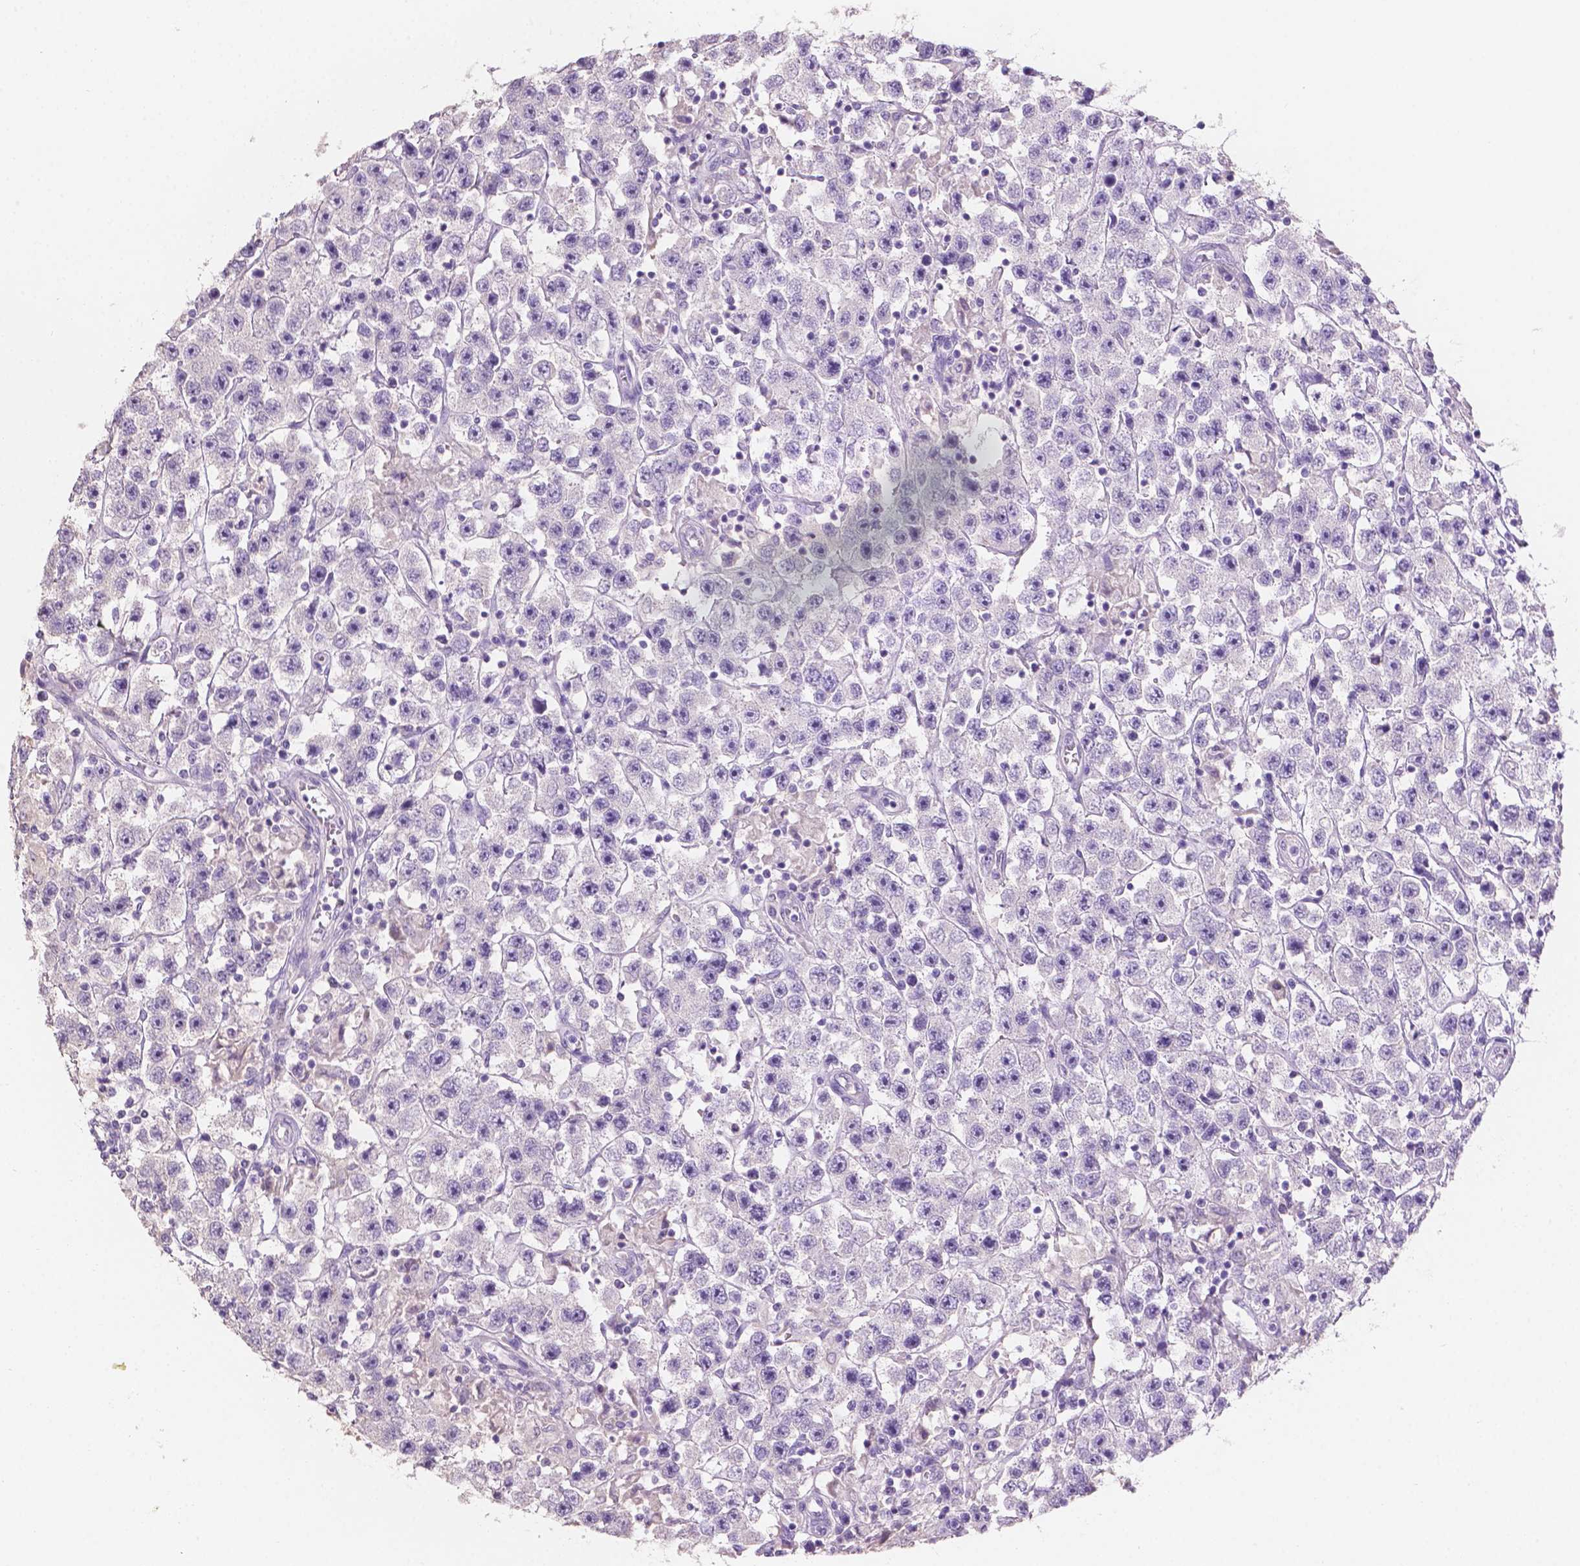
{"staining": {"intensity": "negative", "quantity": "none", "location": "none"}, "tissue": "testis cancer", "cell_type": "Tumor cells", "image_type": "cancer", "snomed": [{"axis": "morphology", "description": "Seminoma, NOS"}, {"axis": "topography", "description": "Testis"}], "caption": "This is an immunohistochemistry image of human testis cancer (seminoma). There is no staining in tumor cells.", "gene": "SBSN", "patient": {"sex": "male", "age": 45}}